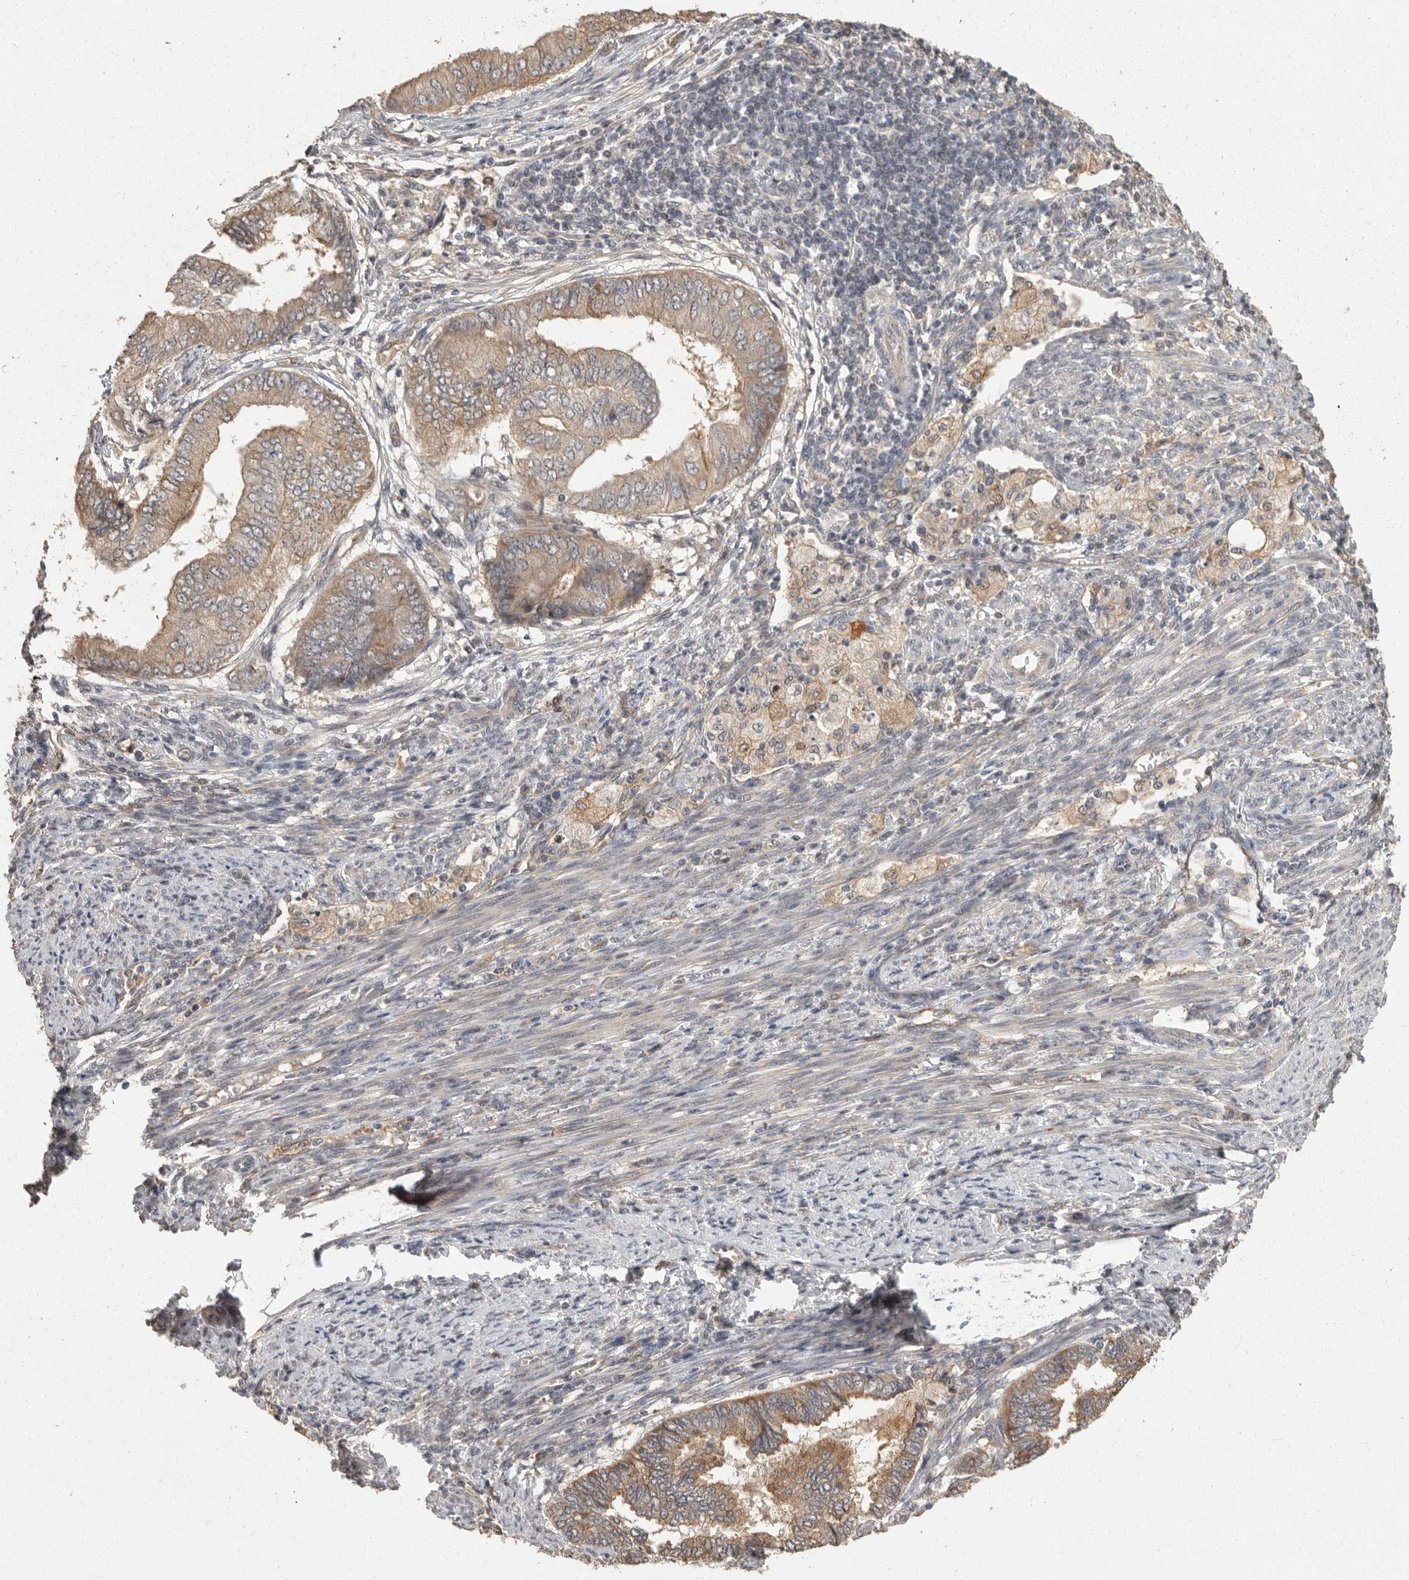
{"staining": {"intensity": "moderate", "quantity": "25%-75%", "location": "cytoplasmic/membranous"}, "tissue": "endometrial cancer", "cell_type": "Tumor cells", "image_type": "cancer", "snomed": [{"axis": "morphology", "description": "Polyp, NOS"}, {"axis": "morphology", "description": "Adenocarcinoma, NOS"}, {"axis": "morphology", "description": "Adenoma, NOS"}, {"axis": "topography", "description": "Endometrium"}], "caption": "Immunohistochemistry (DAB) staining of endometrial cancer exhibits moderate cytoplasmic/membranous protein expression in approximately 25%-75% of tumor cells.", "gene": "BAIAP2", "patient": {"sex": "female", "age": 79}}